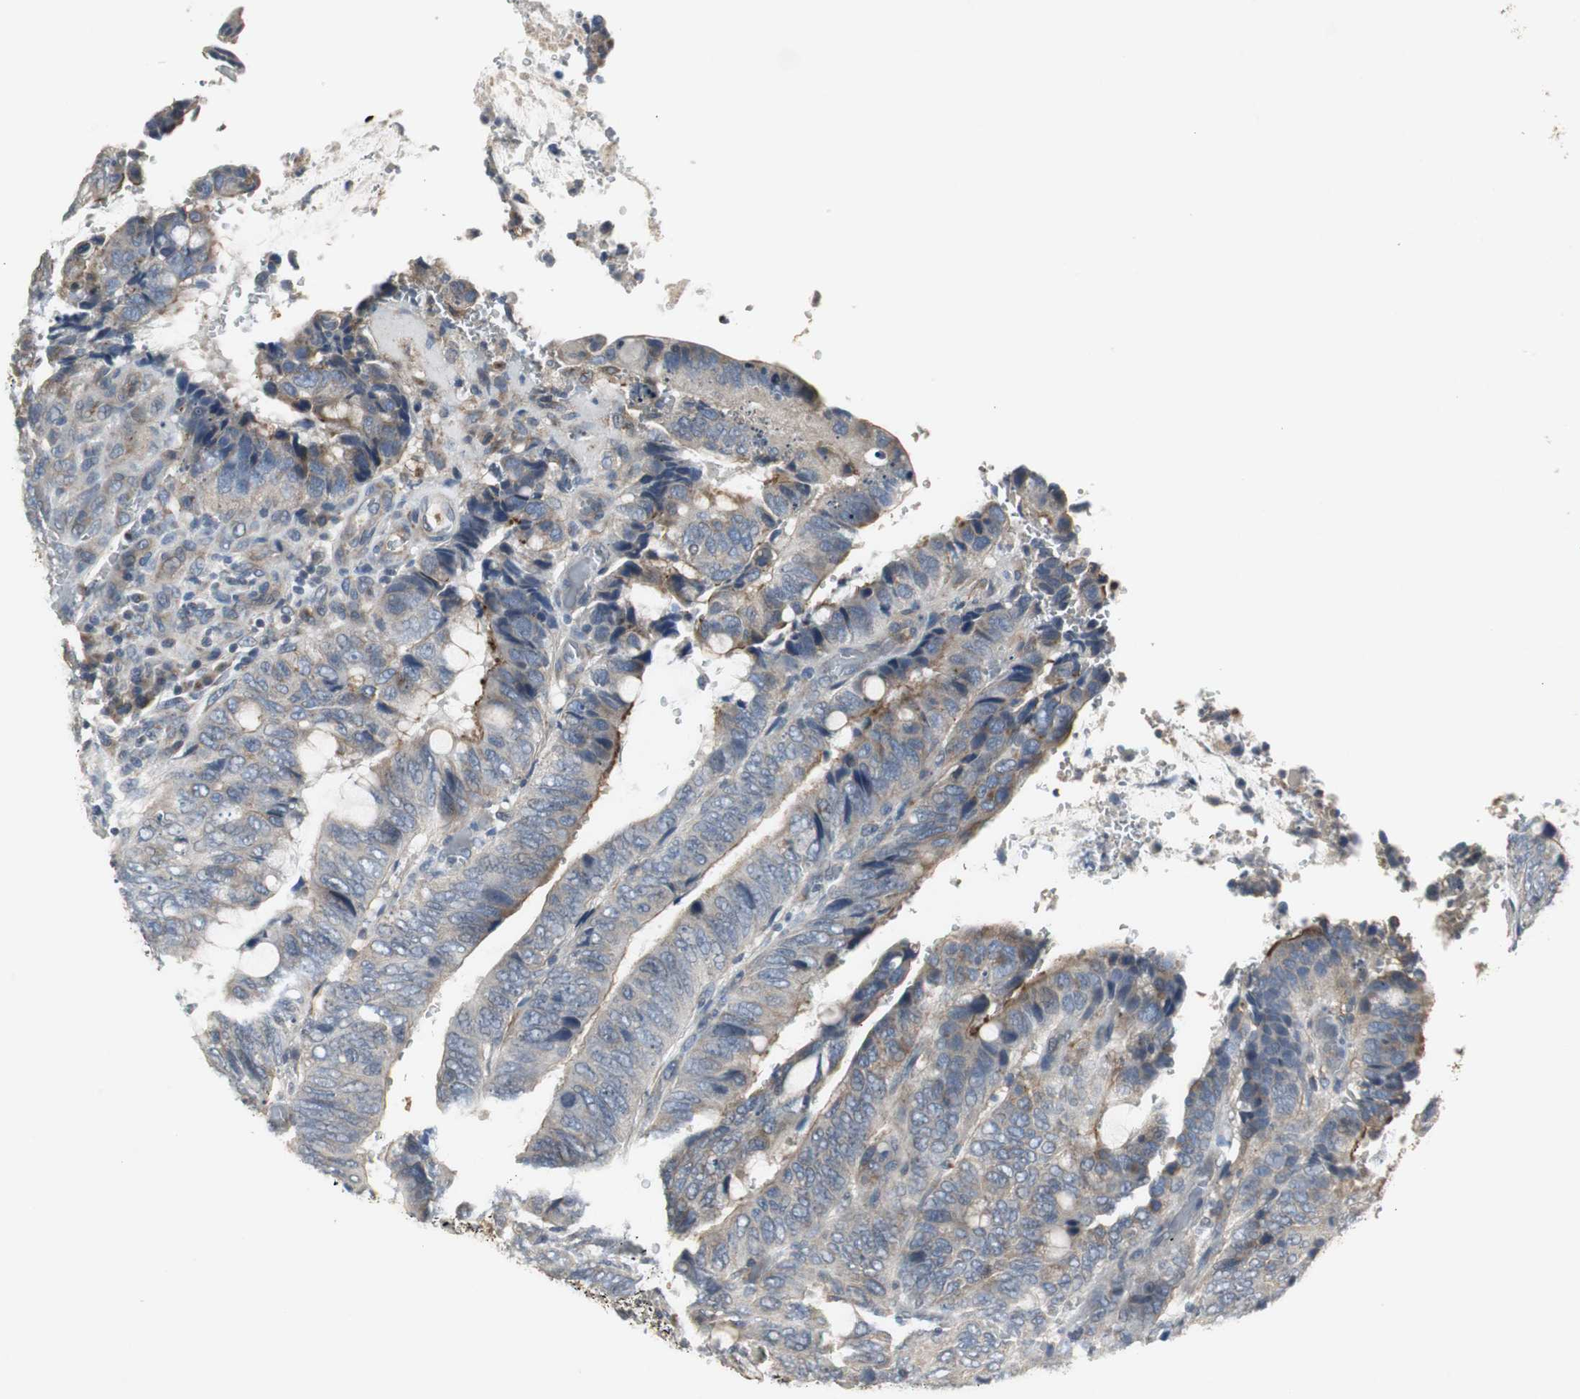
{"staining": {"intensity": "weak", "quantity": "25%-75%", "location": "cytoplasmic/membranous"}, "tissue": "colorectal cancer", "cell_type": "Tumor cells", "image_type": "cancer", "snomed": [{"axis": "morphology", "description": "Normal tissue, NOS"}, {"axis": "morphology", "description": "Adenocarcinoma, NOS"}, {"axis": "topography", "description": "Rectum"}, {"axis": "topography", "description": "Peripheral nerve tissue"}], "caption": "Weak cytoplasmic/membranous protein staining is appreciated in about 25%-75% of tumor cells in colorectal cancer.", "gene": "JTB", "patient": {"sex": "male", "age": 92}}